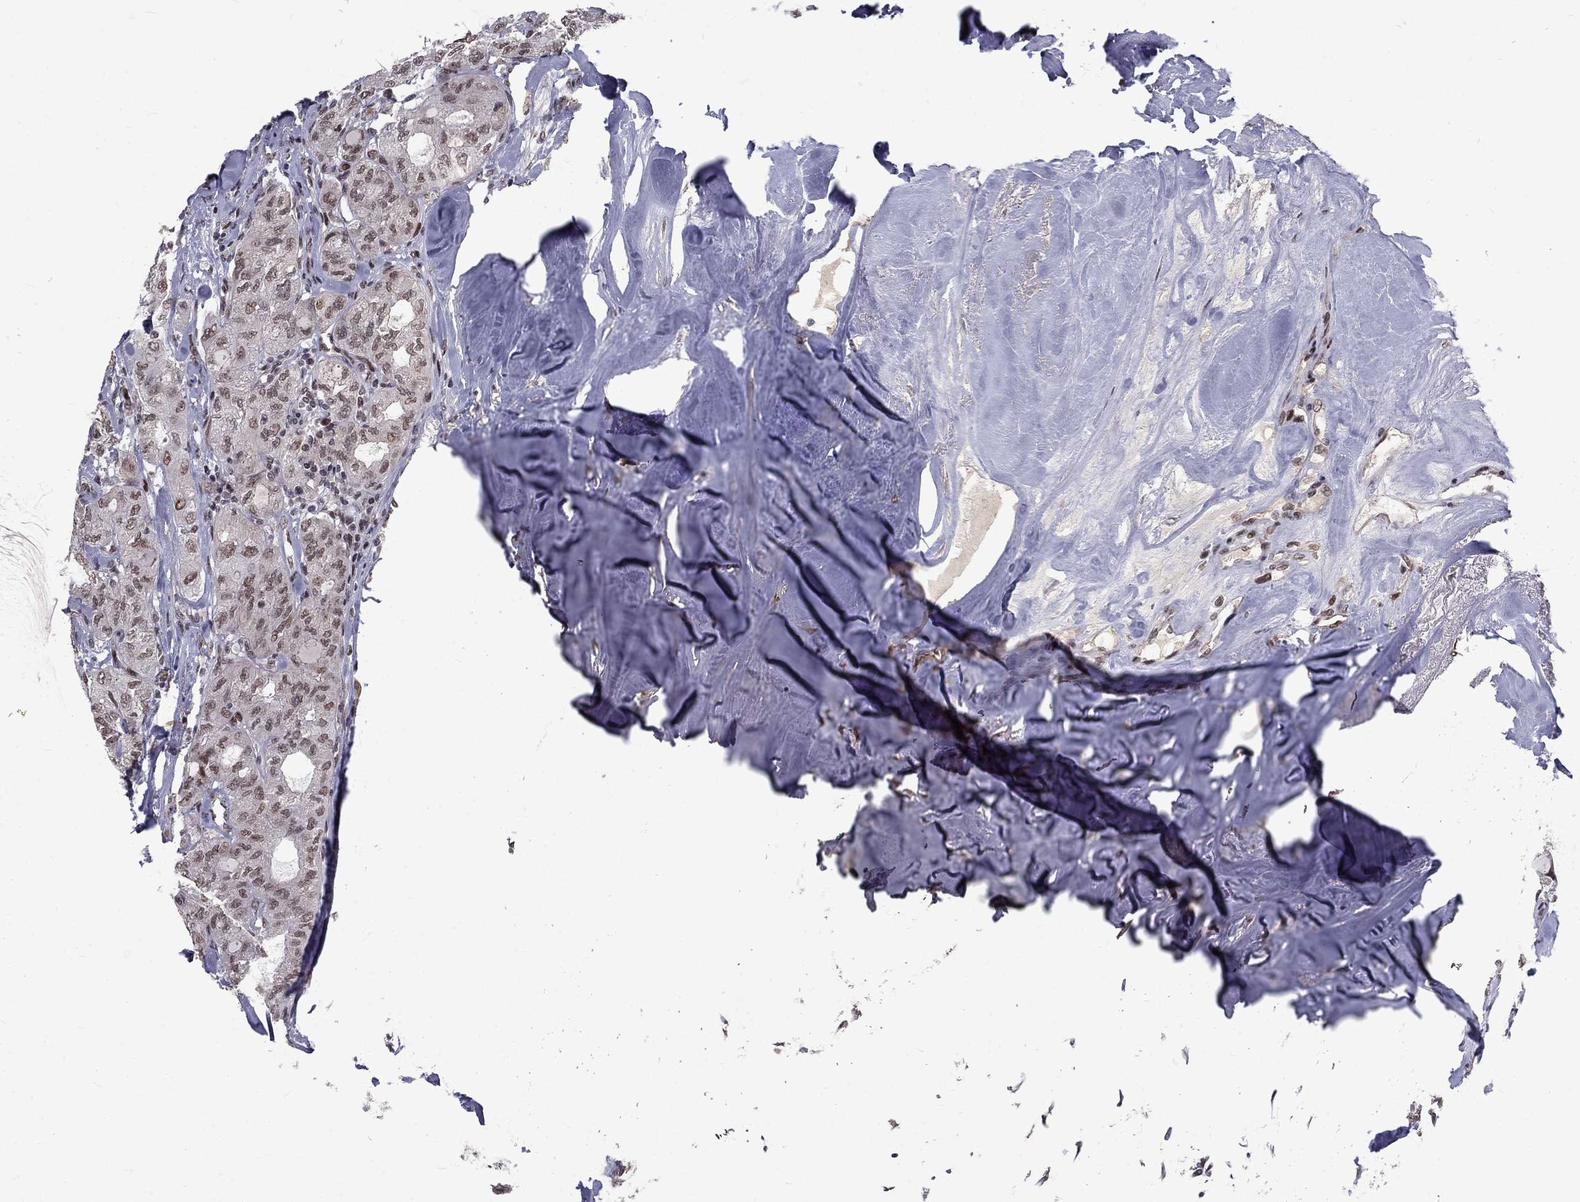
{"staining": {"intensity": "moderate", "quantity": "<25%", "location": "nuclear"}, "tissue": "thyroid cancer", "cell_type": "Tumor cells", "image_type": "cancer", "snomed": [{"axis": "morphology", "description": "Follicular adenoma carcinoma, NOS"}, {"axis": "topography", "description": "Thyroid gland"}], "caption": "Follicular adenoma carcinoma (thyroid) tissue displays moderate nuclear positivity in approximately <25% of tumor cells, visualized by immunohistochemistry.", "gene": "TCEAL1", "patient": {"sex": "male", "age": 75}}